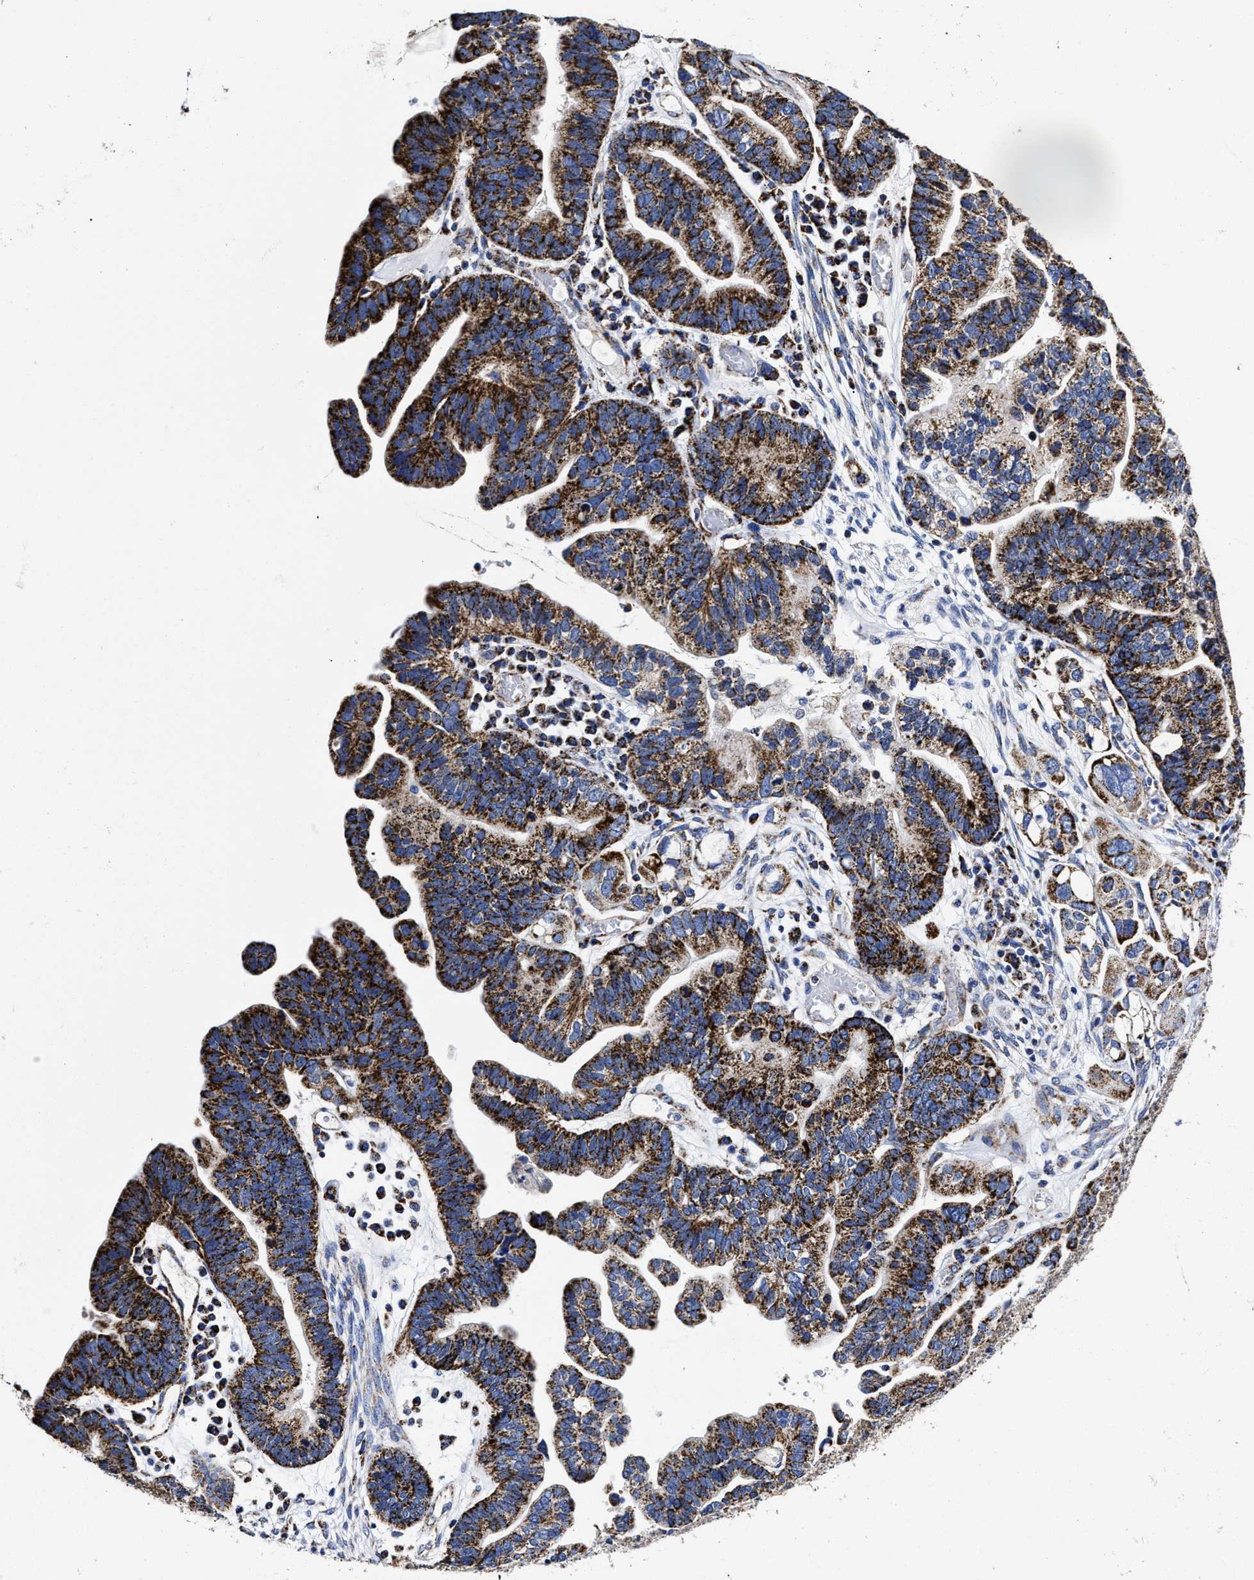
{"staining": {"intensity": "strong", "quantity": ">75%", "location": "cytoplasmic/membranous"}, "tissue": "ovarian cancer", "cell_type": "Tumor cells", "image_type": "cancer", "snomed": [{"axis": "morphology", "description": "Cystadenocarcinoma, serous, NOS"}, {"axis": "topography", "description": "Ovary"}], "caption": "Ovarian cancer was stained to show a protein in brown. There is high levels of strong cytoplasmic/membranous staining in approximately >75% of tumor cells. (DAB (3,3'-diaminobenzidine) = brown stain, brightfield microscopy at high magnification).", "gene": "HINT2", "patient": {"sex": "female", "age": 56}}